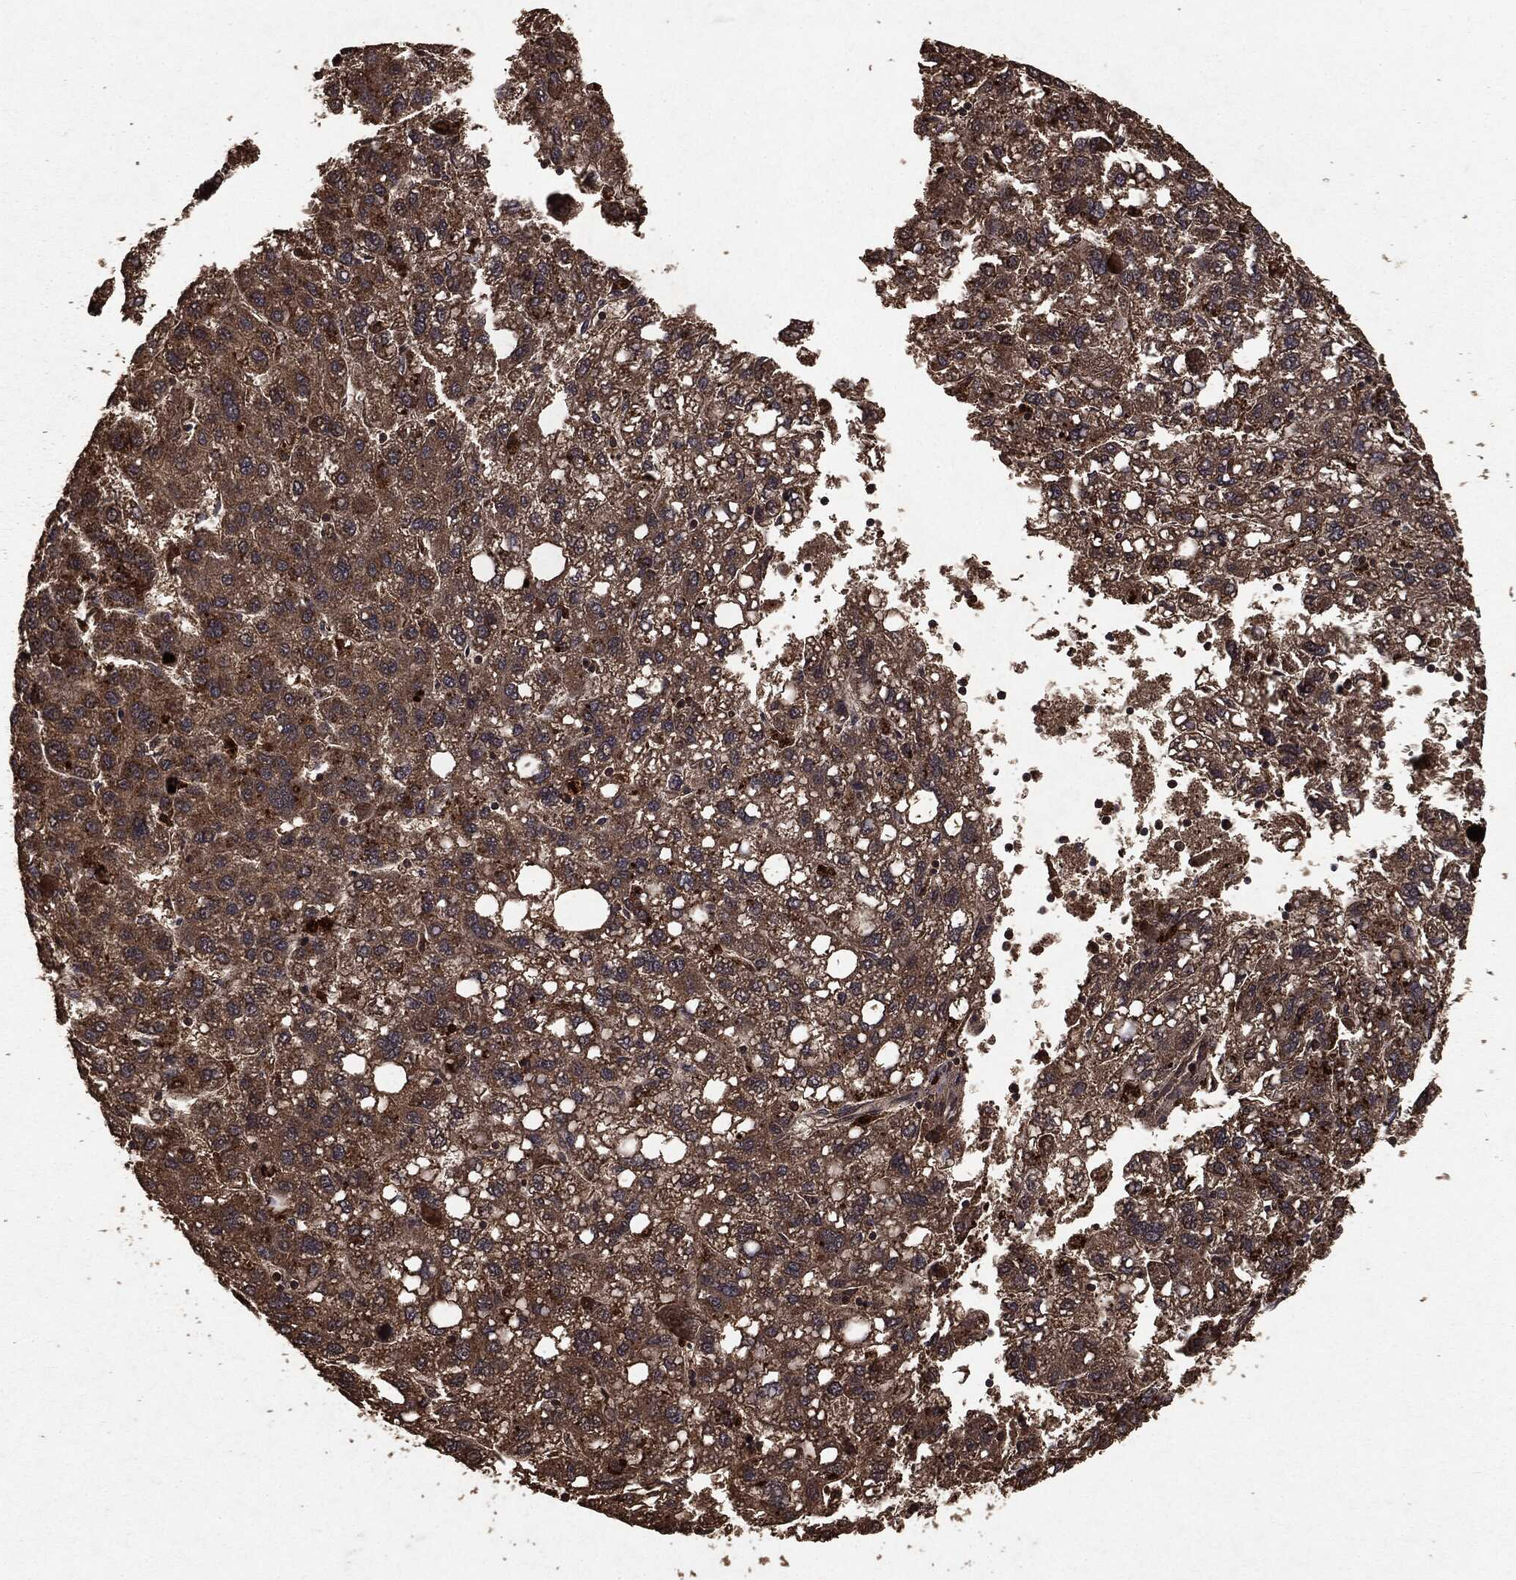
{"staining": {"intensity": "moderate", "quantity": ">75%", "location": "cytoplasmic/membranous"}, "tissue": "liver cancer", "cell_type": "Tumor cells", "image_type": "cancer", "snomed": [{"axis": "morphology", "description": "Carcinoma, Hepatocellular, NOS"}, {"axis": "topography", "description": "Liver"}], "caption": "IHC photomicrograph of human liver hepatocellular carcinoma stained for a protein (brown), which shows medium levels of moderate cytoplasmic/membranous staining in approximately >75% of tumor cells.", "gene": "NME1", "patient": {"sex": "female", "age": 82}}